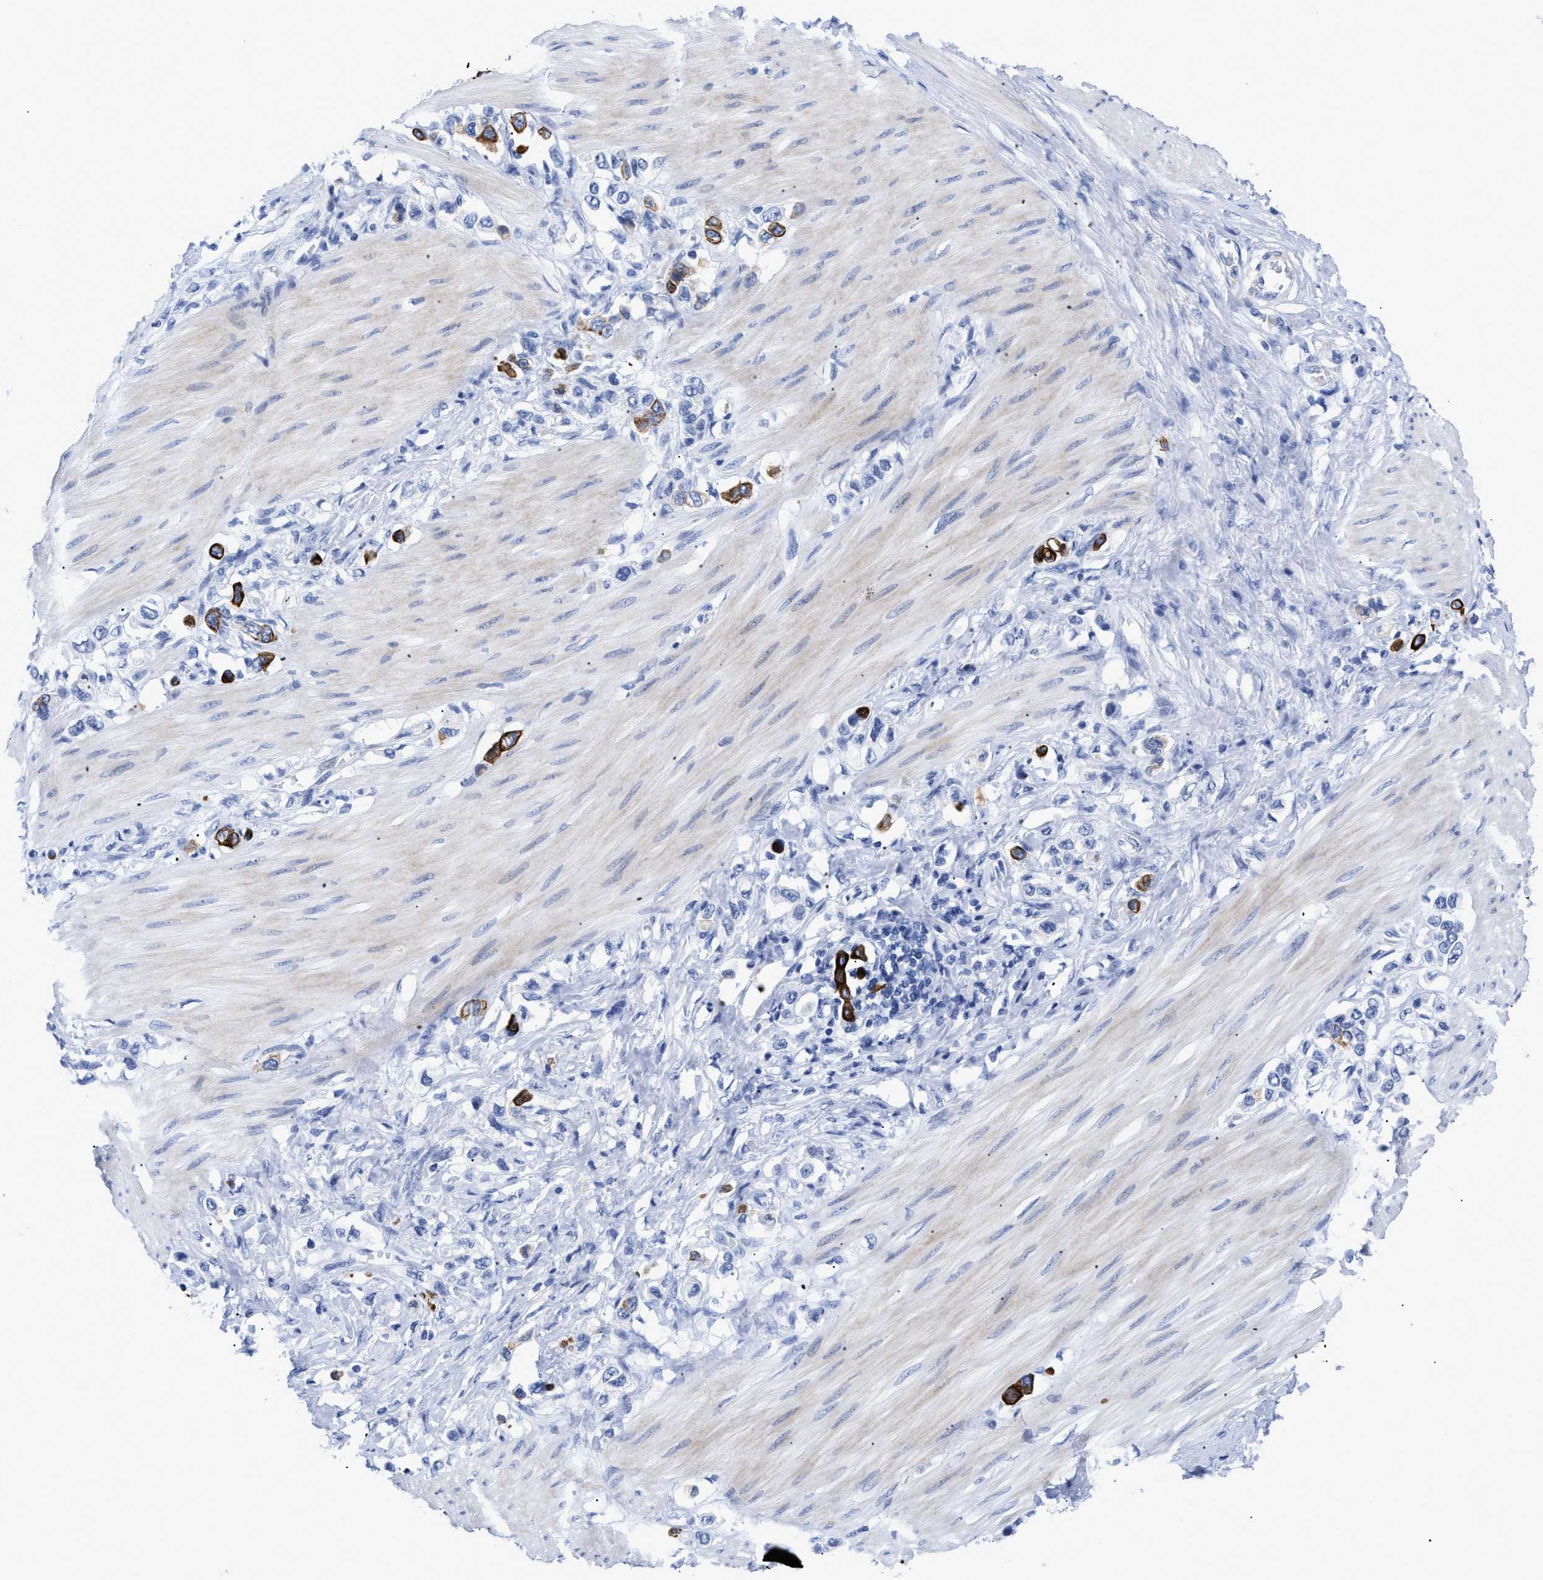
{"staining": {"intensity": "strong", "quantity": "<25%", "location": "cytoplasmic/membranous"}, "tissue": "stomach cancer", "cell_type": "Tumor cells", "image_type": "cancer", "snomed": [{"axis": "morphology", "description": "Adenocarcinoma, NOS"}, {"axis": "topography", "description": "Stomach"}], "caption": "This photomicrograph demonstrates immunohistochemistry (IHC) staining of adenocarcinoma (stomach), with medium strong cytoplasmic/membranous staining in approximately <25% of tumor cells.", "gene": "DUSP26", "patient": {"sex": "female", "age": 65}}